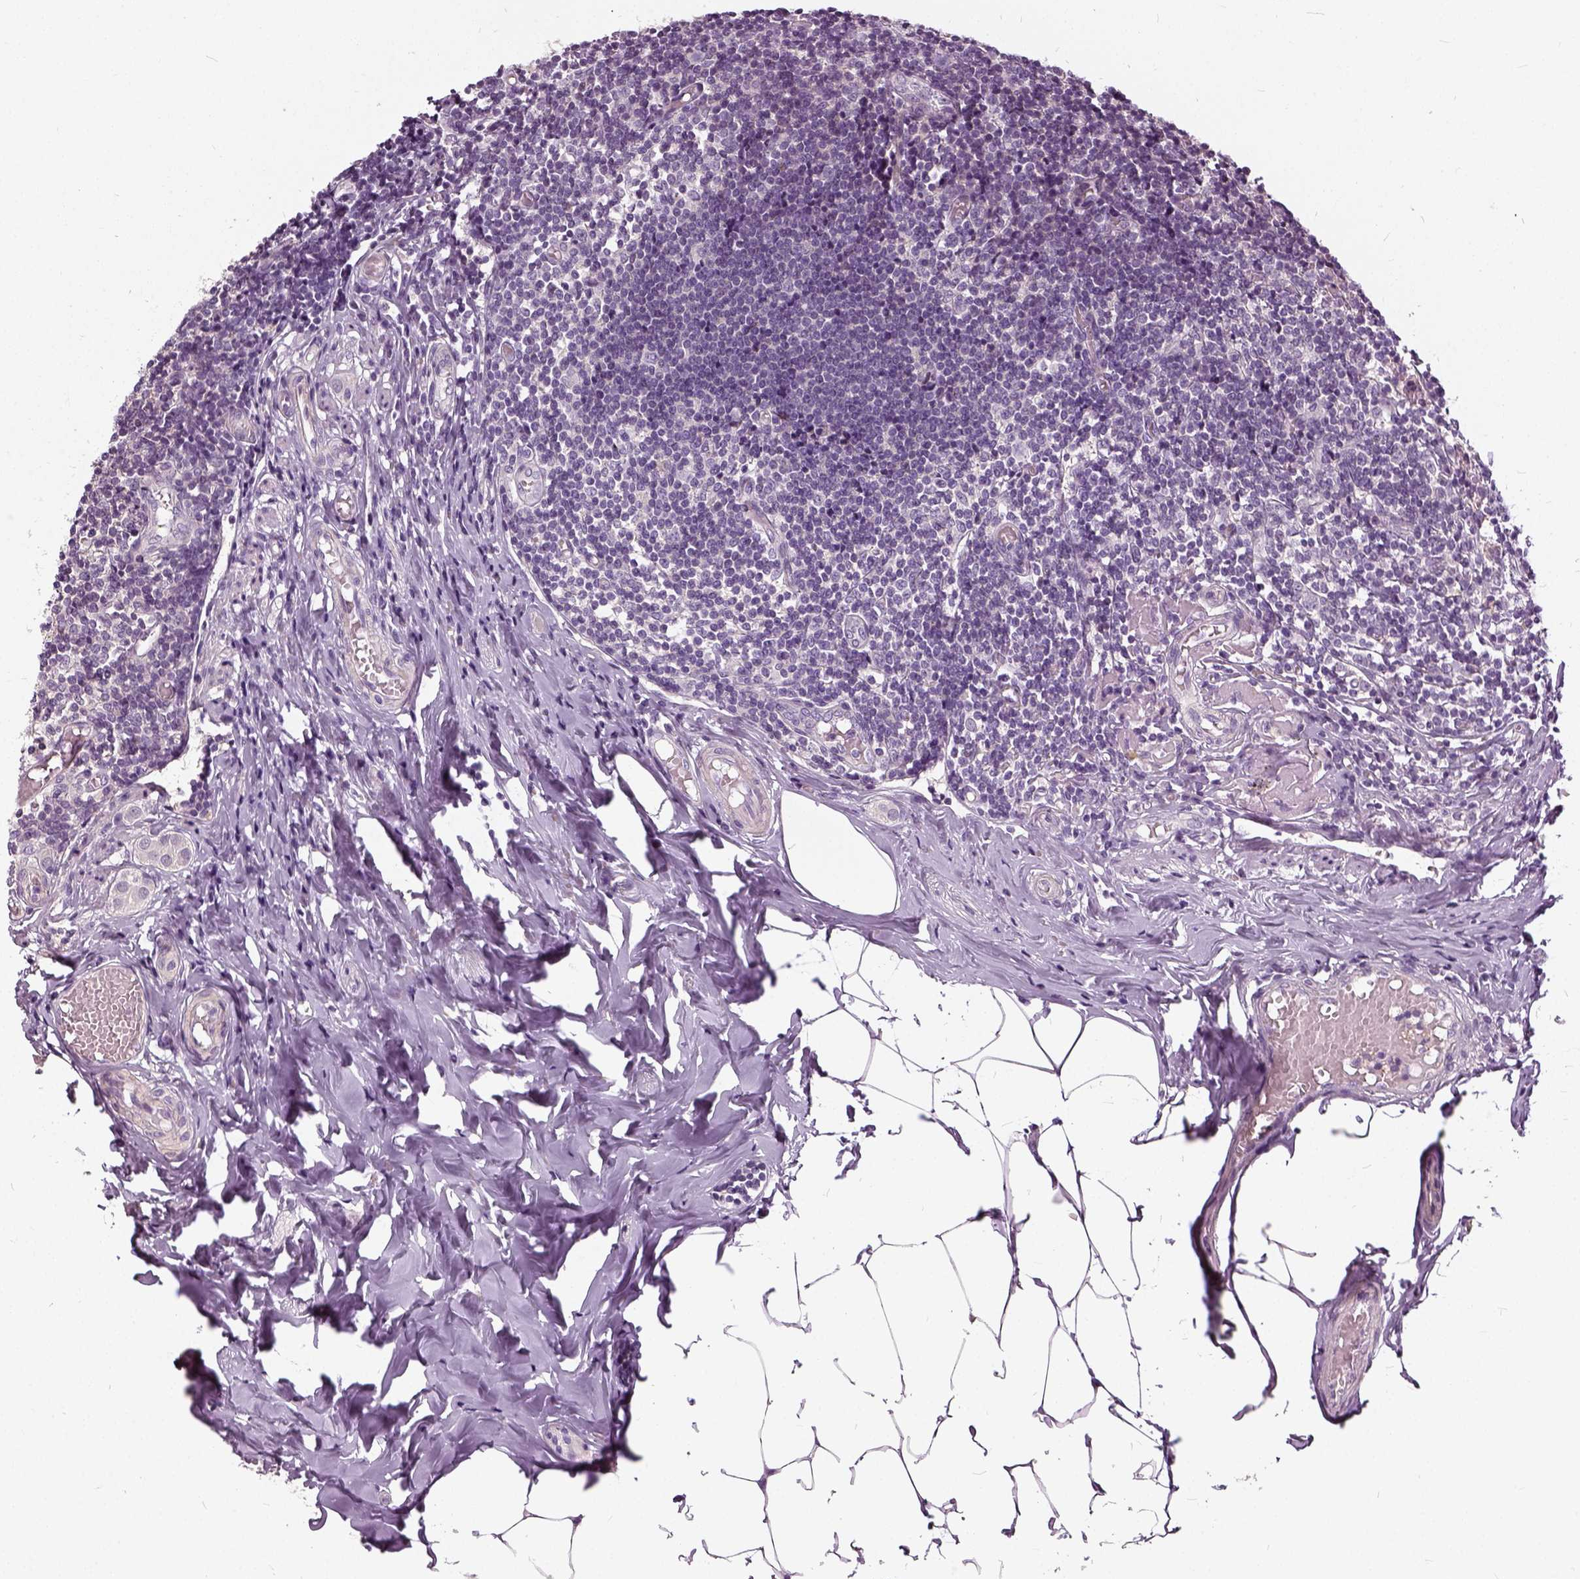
{"staining": {"intensity": "moderate", "quantity": "25%-75%", "location": "cytoplasmic/membranous"}, "tissue": "appendix", "cell_type": "Glandular cells", "image_type": "normal", "snomed": [{"axis": "morphology", "description": "Normal tissue, NOS"}, {"axis": "topography", "description": "Appendix"}], "caption": "Immunohistochemical staining of benign appendix shows moderate cytoplasmic/membranous protein expression in about 25%-75% of glandular cells. Using DAB (3,3'-diaminobenzidine) (brown) and hematoxylin (blue) stains, captured at high magnification using brightfield microscopy.", "gene": "ILRUN", "patient": {"sex": "female", "age": 32}}